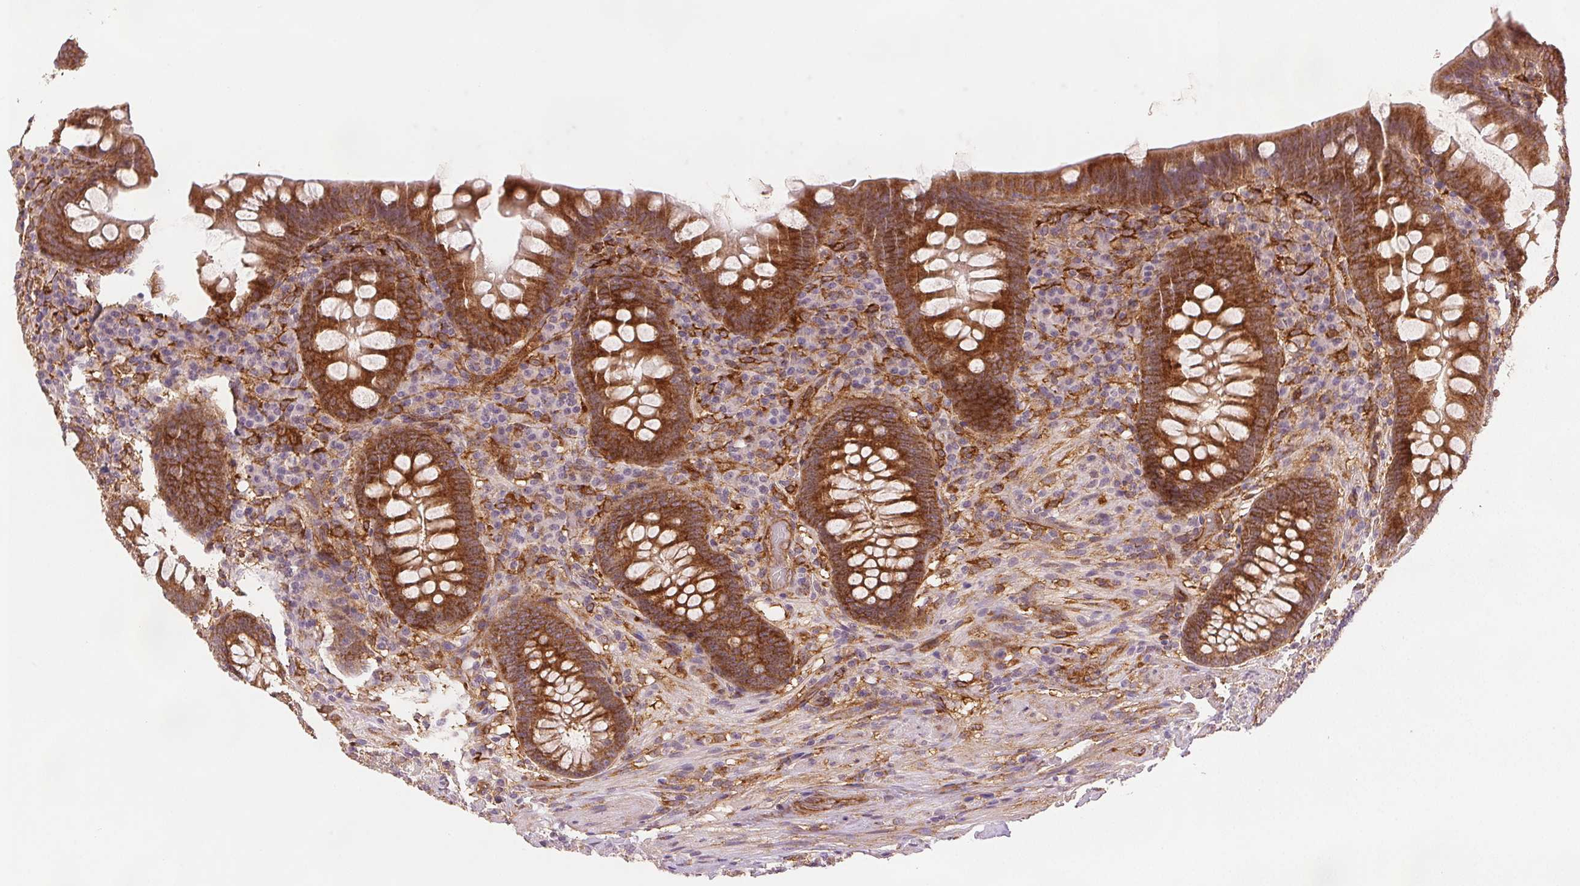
{"staining": {"intensity": "strong", "quantity": ">75%", "location": "cytoplasmic/membranous"}, "tissue": "appendix", "cell_type": "Glandular cells", "image_type": "normal", "snomed": [{"axis": "morphology", "description": "Normal tissue, NOS"}, {"axis": "topography", "description": "Appendix"}], "caption": "Immunohistochemical staining of benign appendix reveals strong cytoplasmic/membranous protein positivity in about >75% of glandular cells.", "gene": "DIAPH2", "patient": {"sex": "male", "age": 71}}